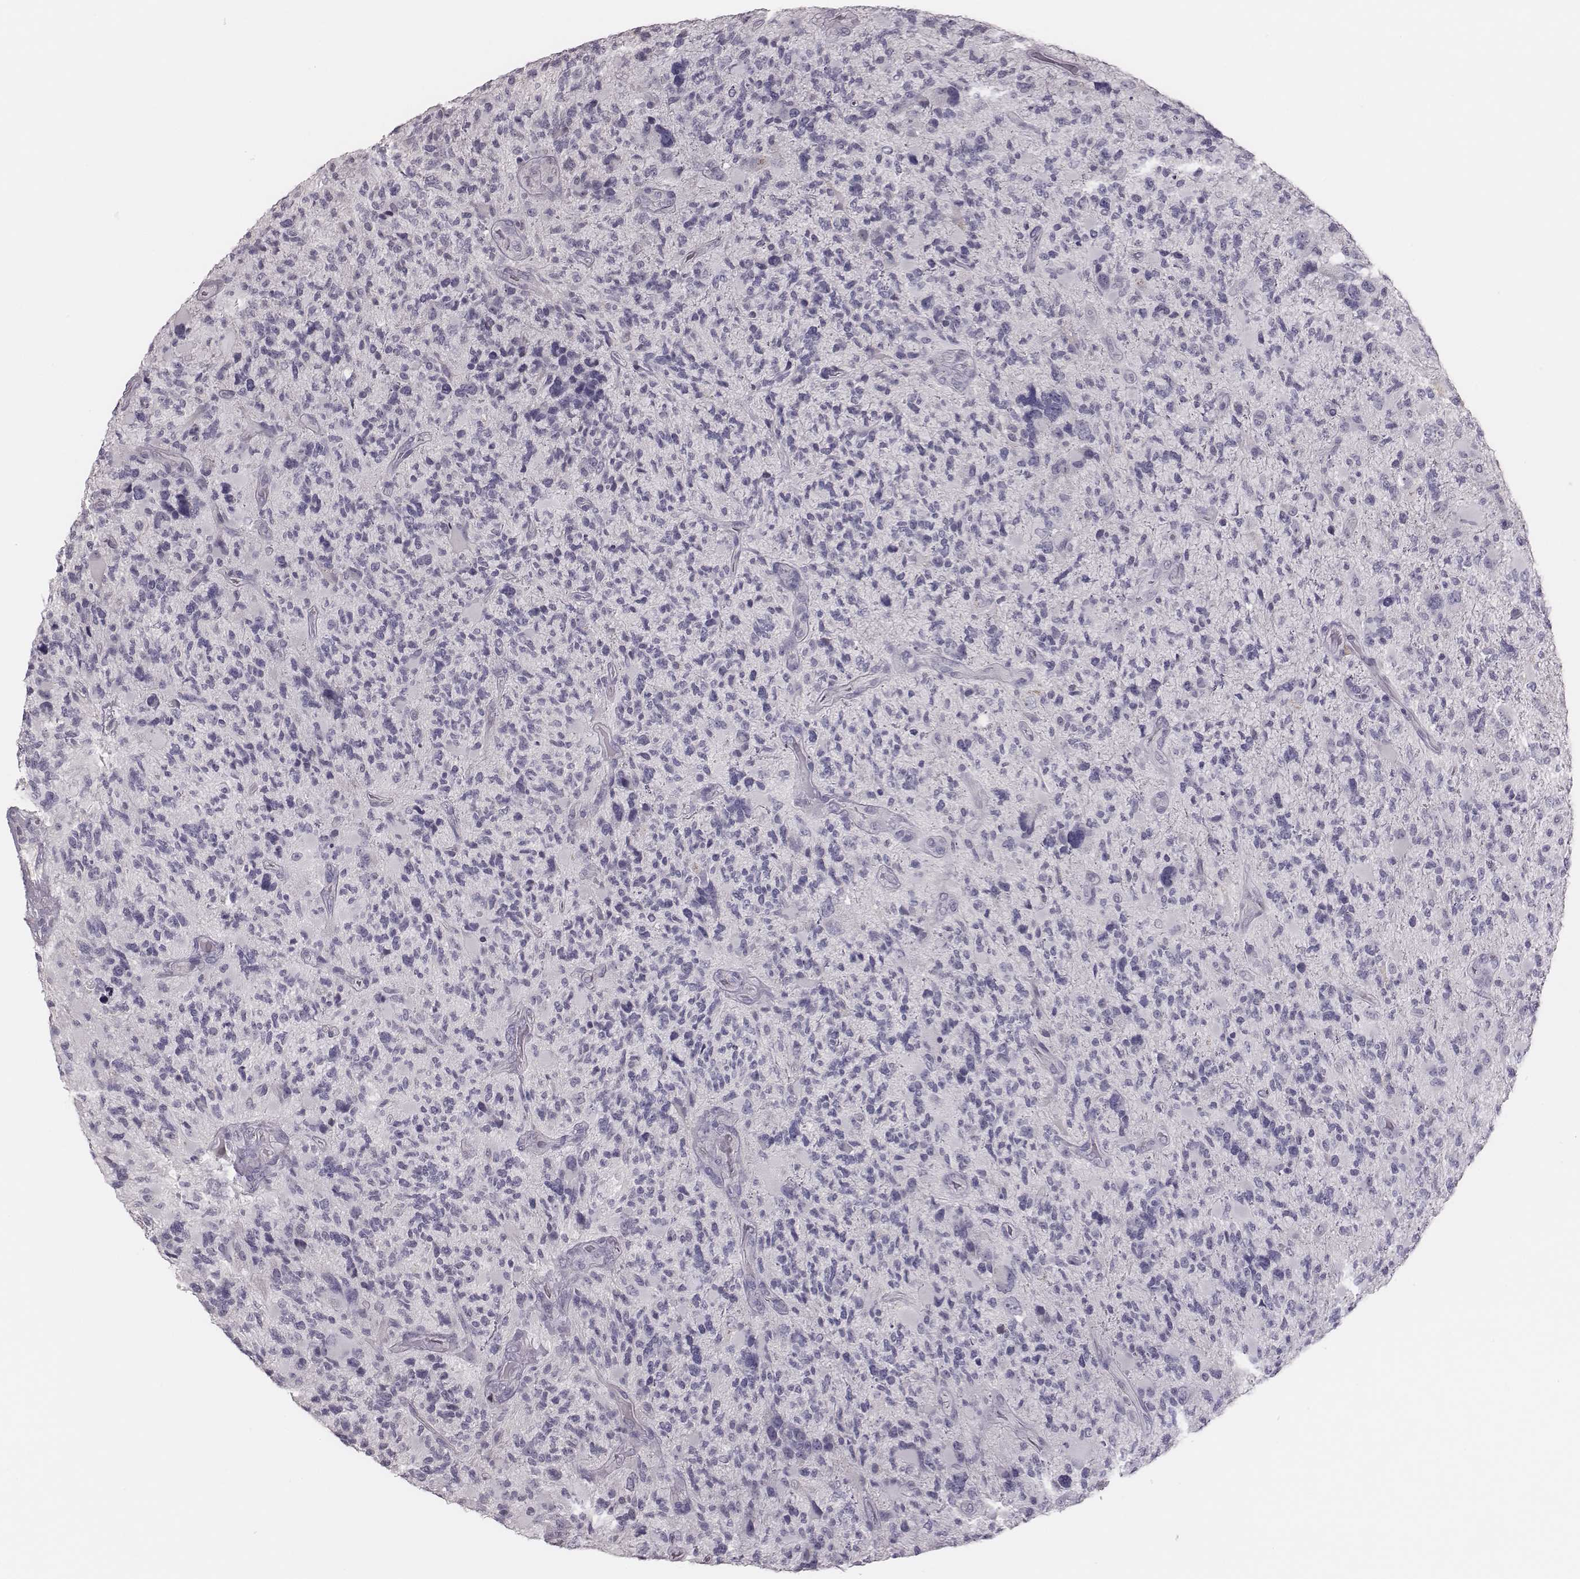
{"staining": {"intensity": "negative", "quantity": "none", "location": "none"}, "tissue": "glioma", "cell_type": "Tumor cells", "image_type": "cancer", "snomed": [{"axis": "morphology", "description": "Glioma, malignant, High grade"}, {"axis": "topography", "description": "Brain"}], "caption": "Tumor cells show no significant protein staining in malignant glioma (high-grade).", "gene": "ADGRF4", "patient": {"sex": "female", "age": 71}}